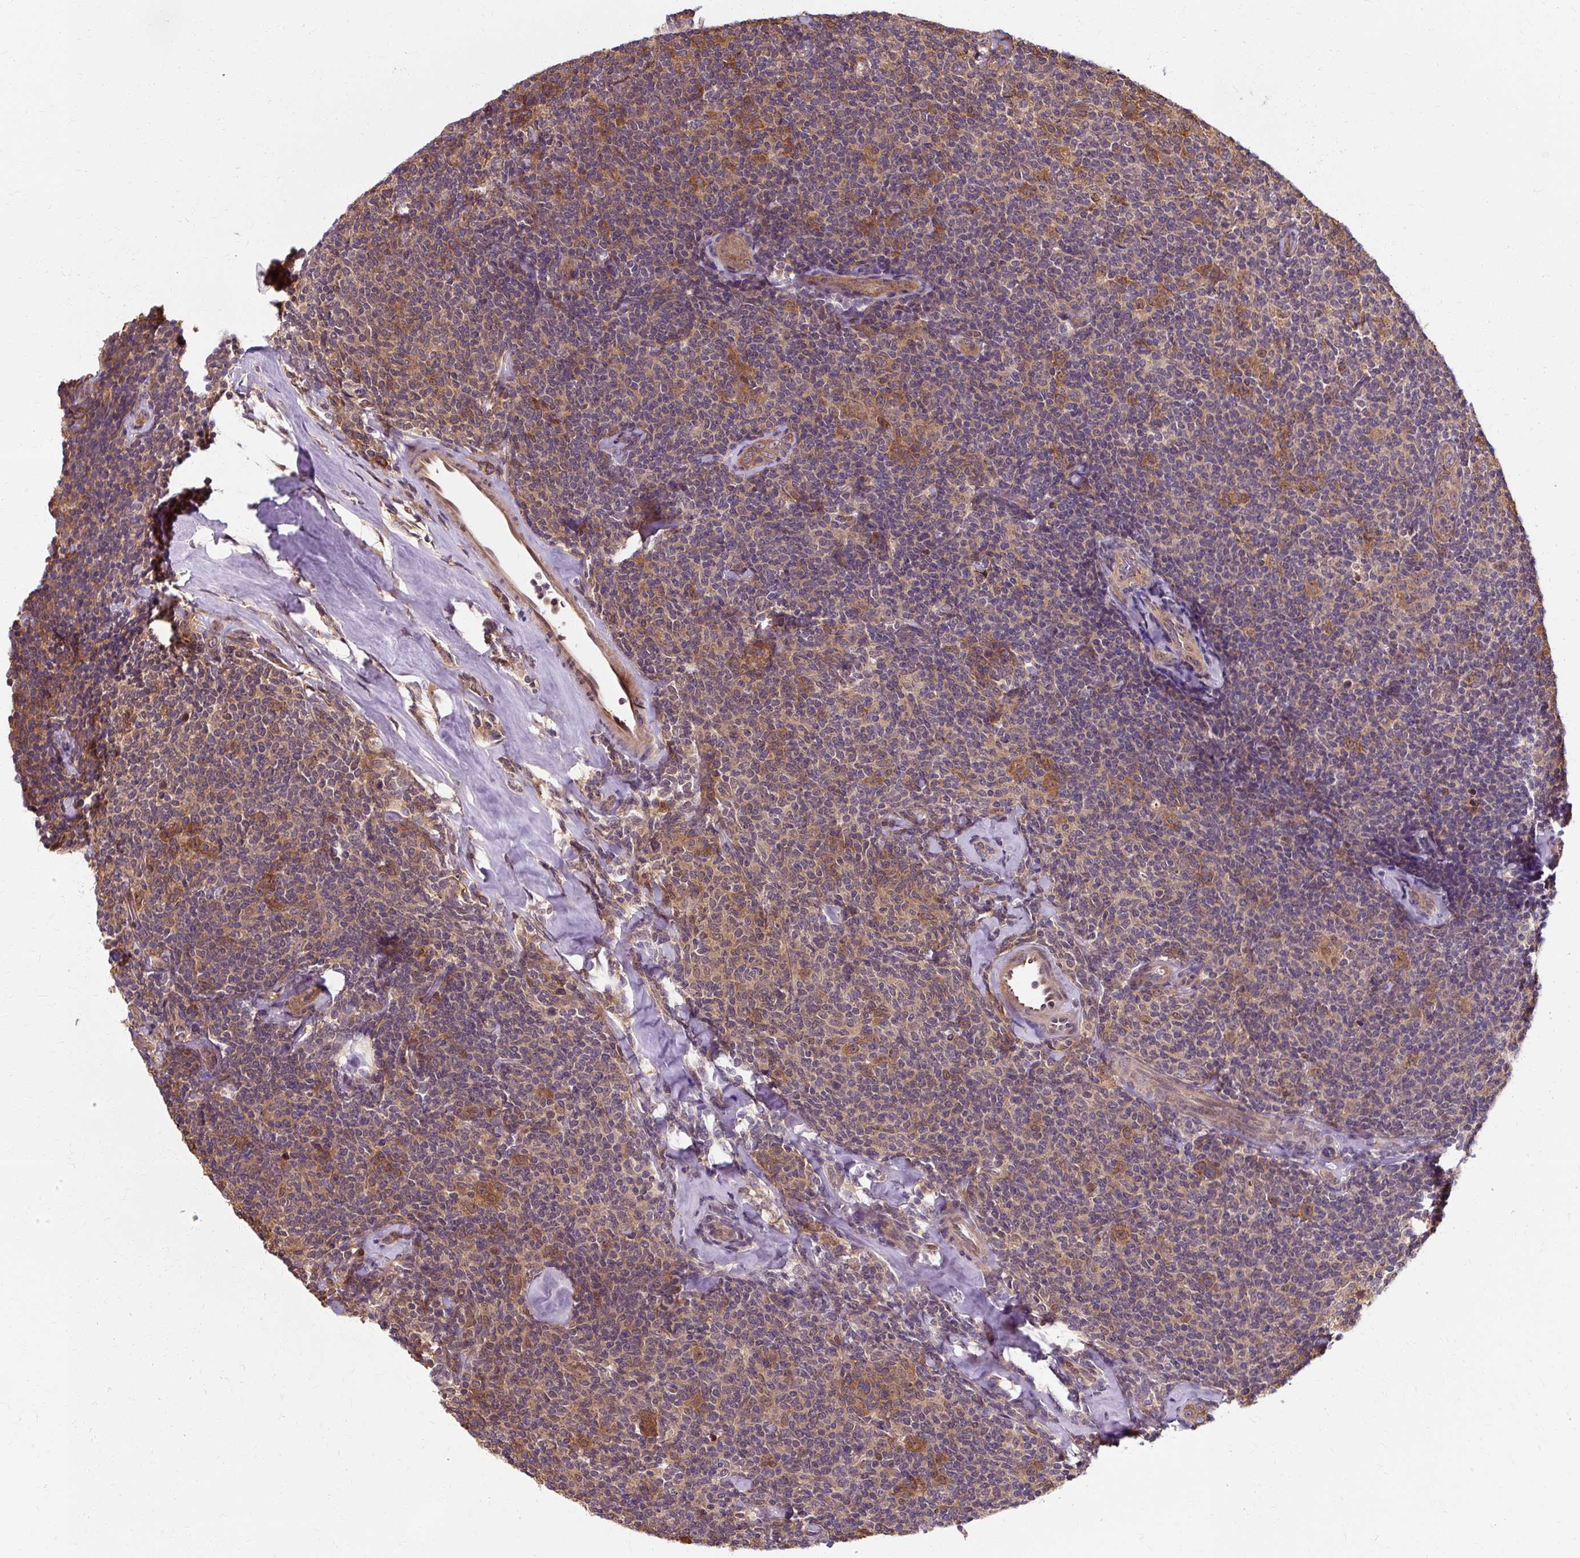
{"staining": {"intensity": "weak", "quantity": "25%-75%", "location": "cytoplasmic/membranous"}, "tissue": "lymphoma", "cell_type": "Tumor cells", "image_type": "cancer", "snomed": [{"axis": "morphology", "description": "Malignant lymphoma, non-Hodgkin's type, Low grade"}, {"axis": "topography", "description": "Lymph node"}], "caption": "This photomicrograph shows immunohistochemistry (IHC) staining of malignant lymphoma, non-Hodgkin's type (low-grade), with low weak cytoplasmic/membranous positivity in approximately 25%-75% of tumor cells.", "gene": "ZNF555", "patient": {"sex": "female", "age": 56}}